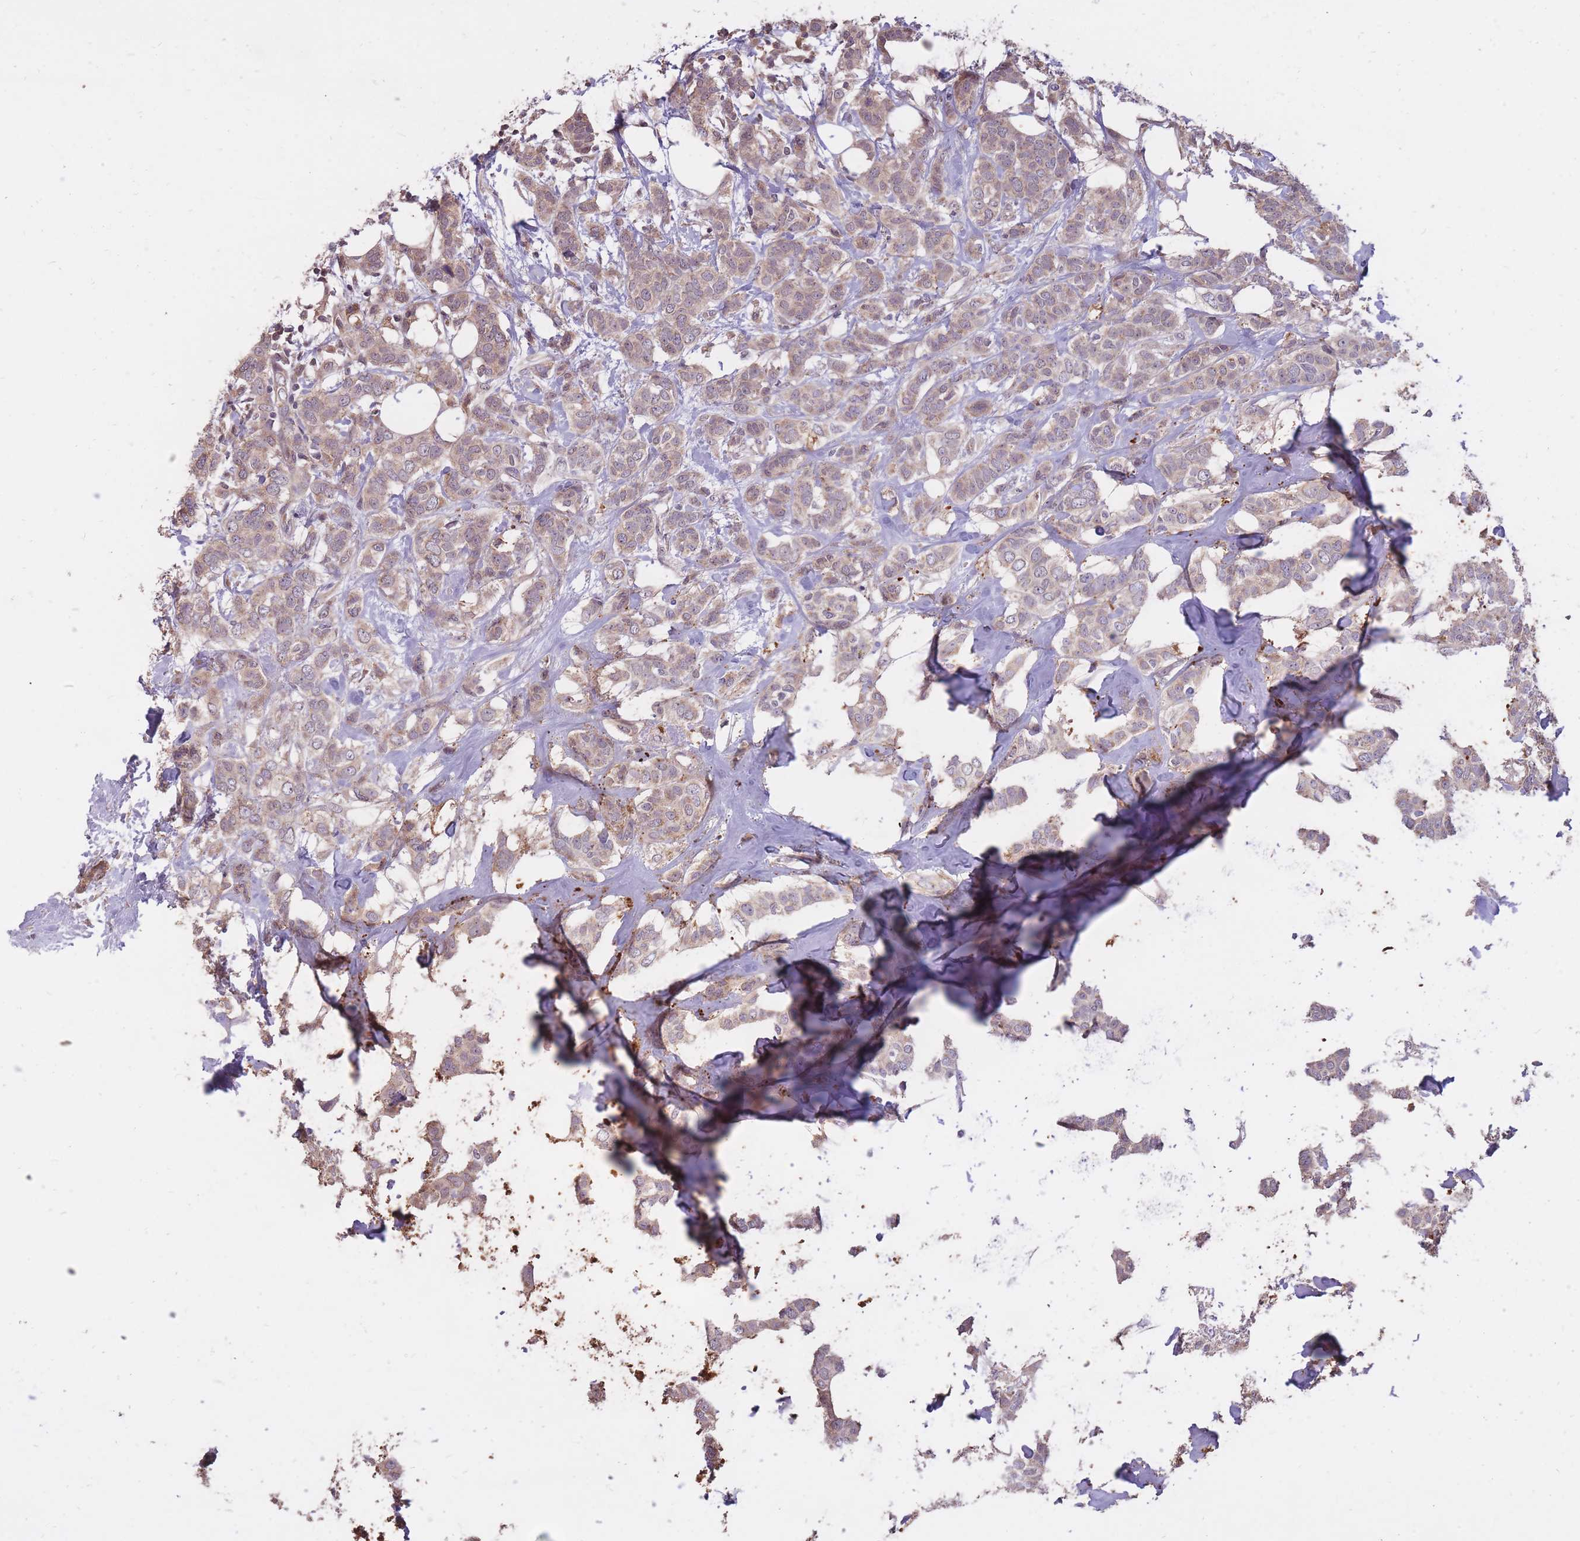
{"staining": {"intensity": "moderate", "quantity": ">75%", "location": "cytoplasmic/membranous"}, "tissue": "breast cancer", "cell_type": "Tumor cells", "image_type": "cancer", "snomed": [{"axis": "morphology", "description": "Duct carcinoma"}, {"axis": "topography", "description": "Breast"}], "caption": "Immunohistochemical staining of breast cancer reveals medium levels of moderate cytoplasmic/membranous positivity in approximately >75% of tumor cells. The protein of interest is shown in brown color, while the nuclei are stained blue.", "gene": "IGF2BP2", "patient": {"sex": "female", "age": 72}}